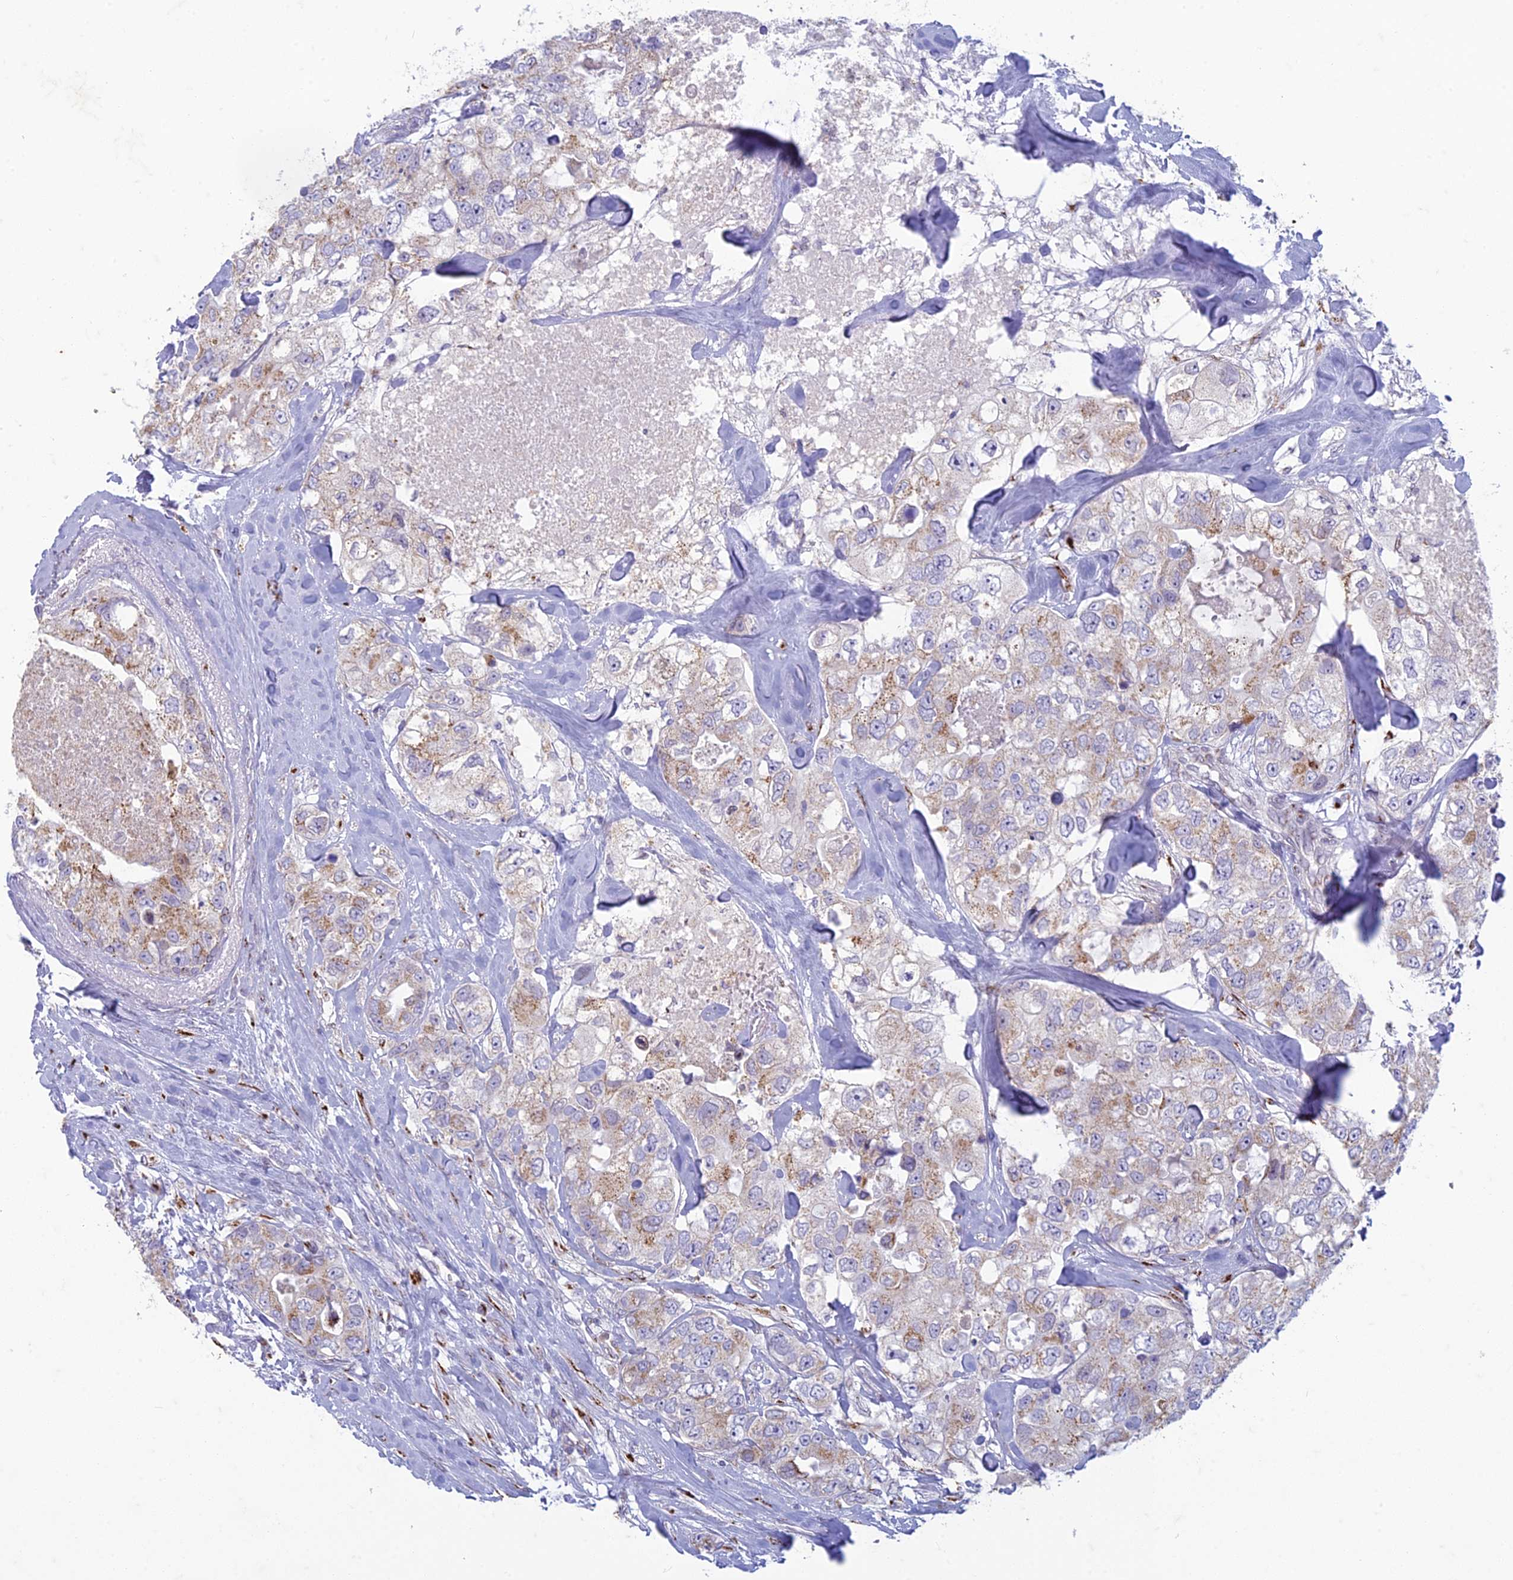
{"staining": {"intensity": "moderate", "quantity": "<25%", "location": "cytoplasmic/membranous"}, "tissue": "breast cancer", "cell_type": "Tumor cells", "image_type": "cancer", "snomed": [{"axis": "morphology", "description": "Duct carcinoma"}, {"axis": "topography", "description": "Breast"}], "caption": "There is low levels of moderate cytoplasmic/membranous expression in tumor cells of breast cancer, as demonstrated by immunohistochemical staining (brown color).", "gene": "FAM3C", "patient": {"sex": "female", "age": 62}}